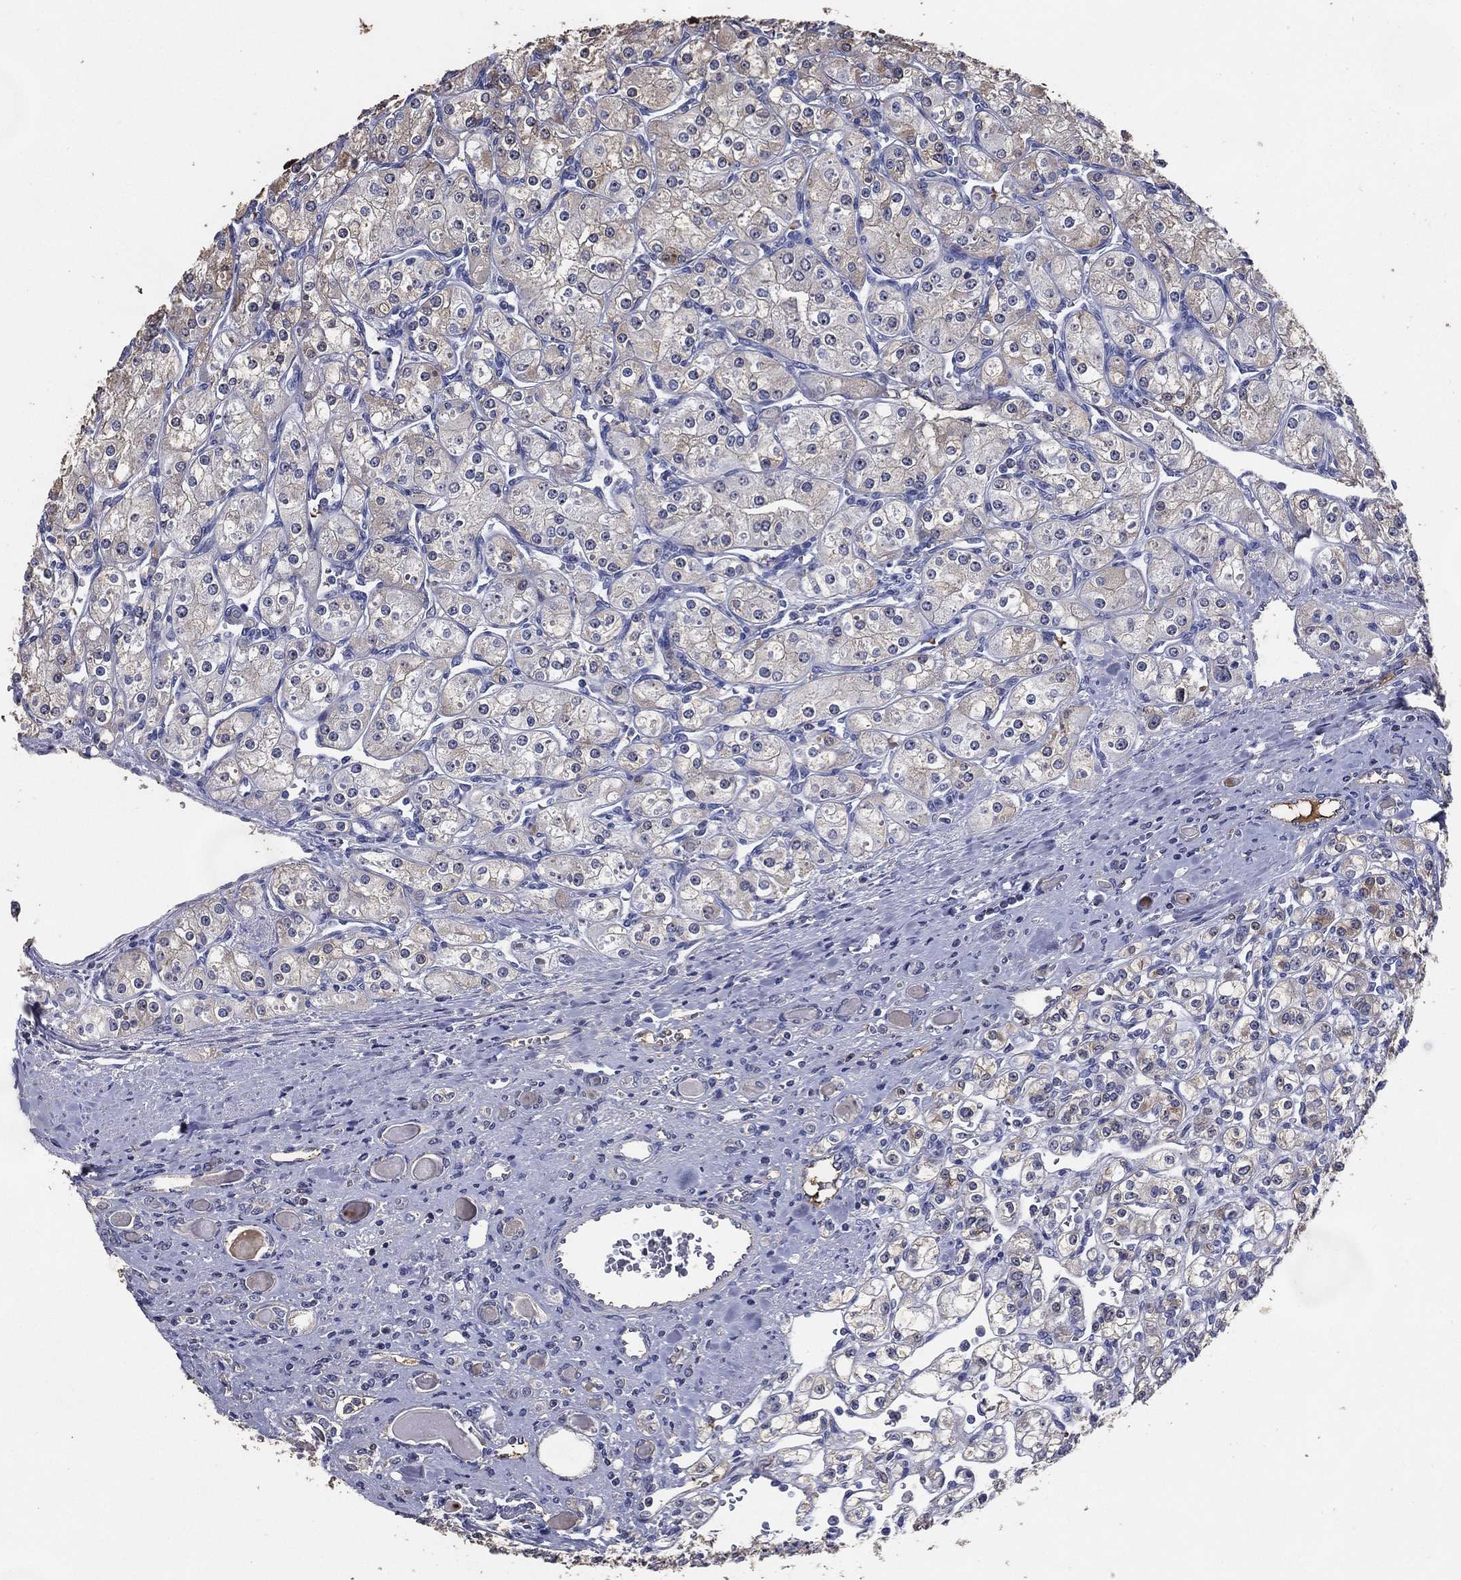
{"staining": {"intensity": "weak", "quantity": "<25%", "location": "cytoplasmic/membranous"}, "tissue": "renal cancer", "cell_type": "Tumor cells", "image_type": "cancer", "snomed": [{"axis": "morphology", "description": "Adenocarcinoma, NOS"}, {"axis": "topography", "description": "Kidney"}], "caption": "This micrograph is of renal adenocarcinoma stained with immunohistochemistry to label a protein in brown with the nuclei are counter-stained blue. There is no positivity in tumor cells. (DAB (3,3'-diaminobenzidine) immunohistochemistry (IHC), high magnification).", "gene": "EFNA1", "patient": {"sex": "male", "age": 77}}